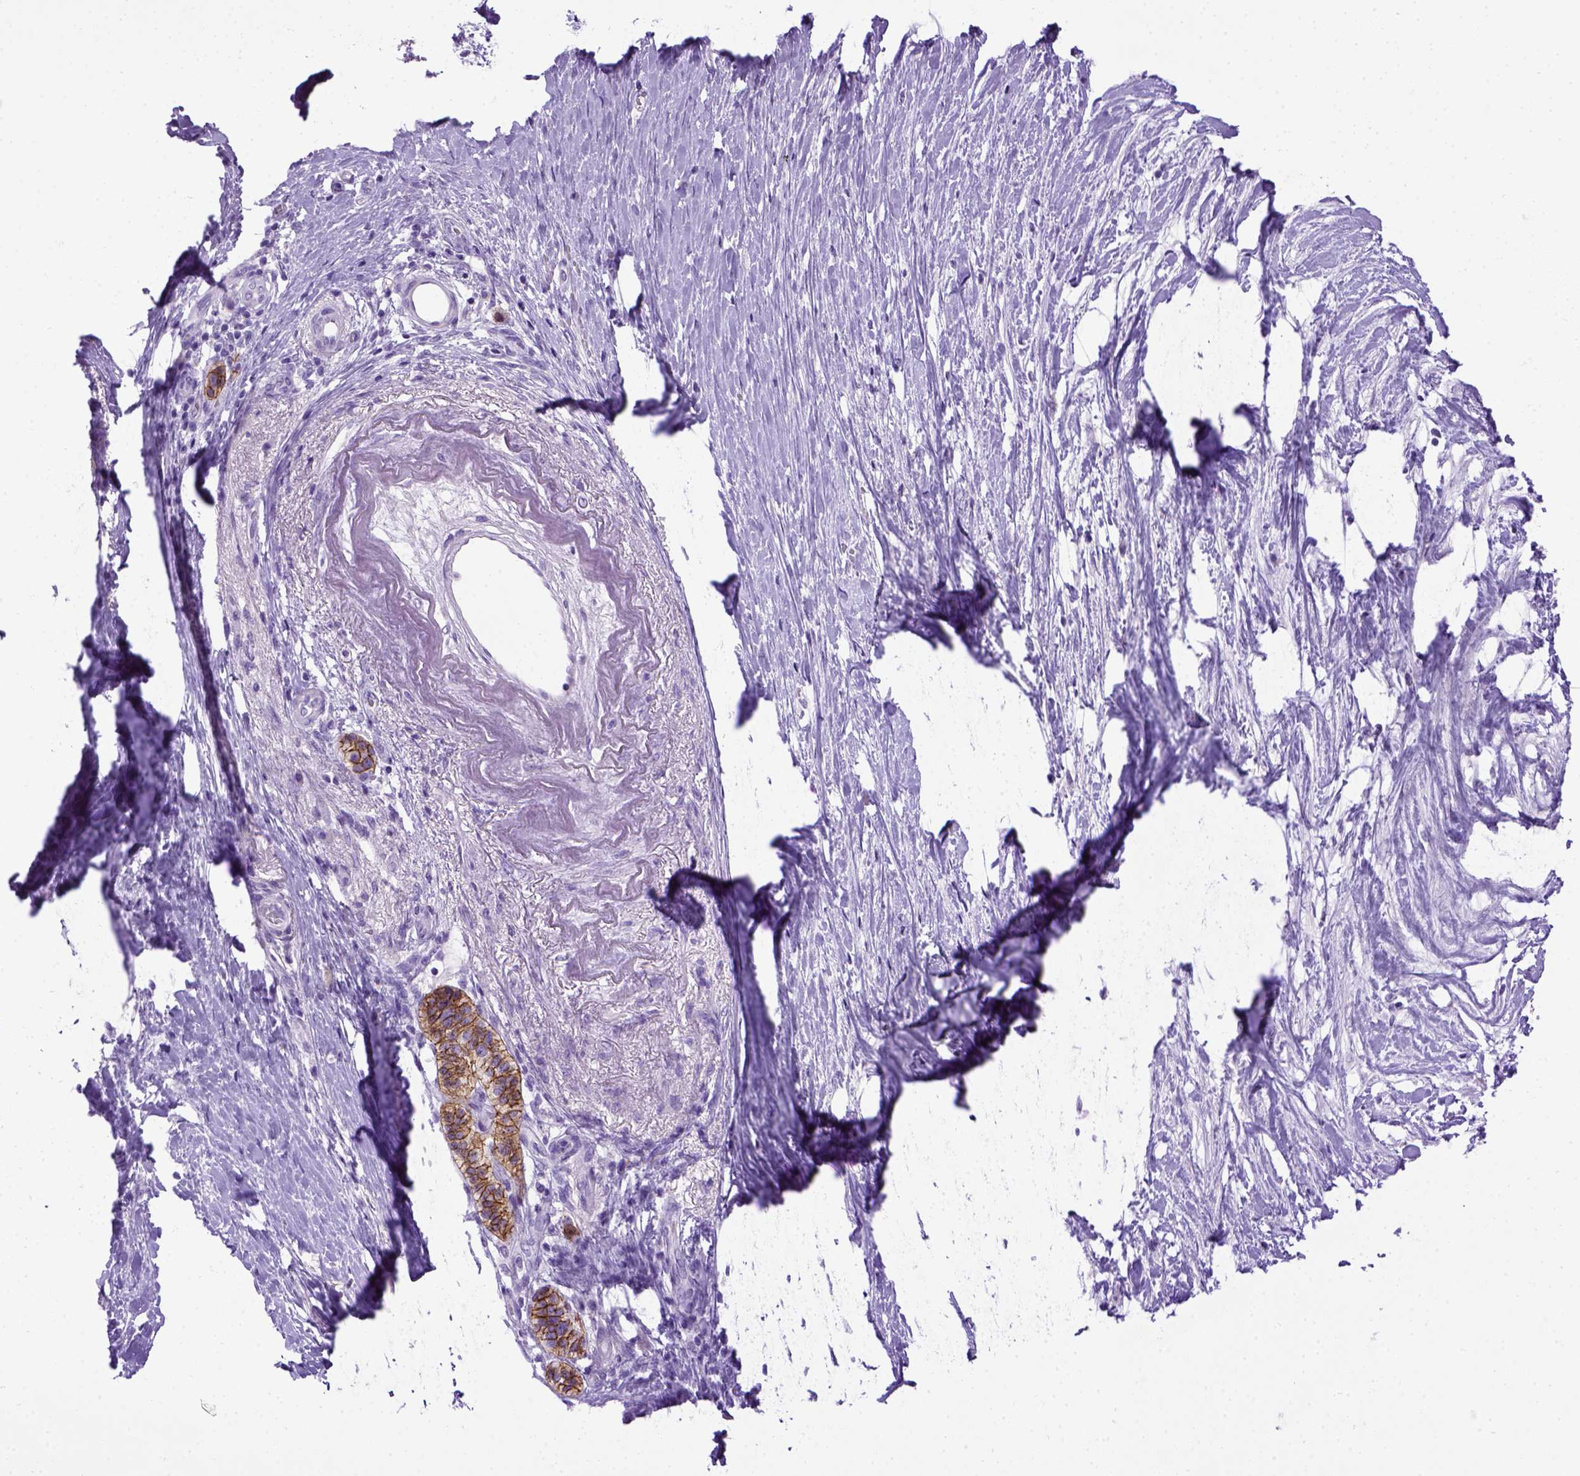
{"staining": {"intensity": "strong", "quantity": ">75%", "location": "cytoplasmic/membranous"}, "tissue": "pancreatic cancer", "cell_type": "Tumor cells", "image_type": "cancer", "snomed": [{"axis": "morphology", "description": "Adenocarcinoma, NOS"}, {"axis": "topography", "description": "Pancreas"}], "caption": "Human pancreatic adenocarcinoma stained with a protein marker exhibits strong staining in tumor cells.", "gene": "CDH1", "patient": {"sex": "female", "age": 72}}